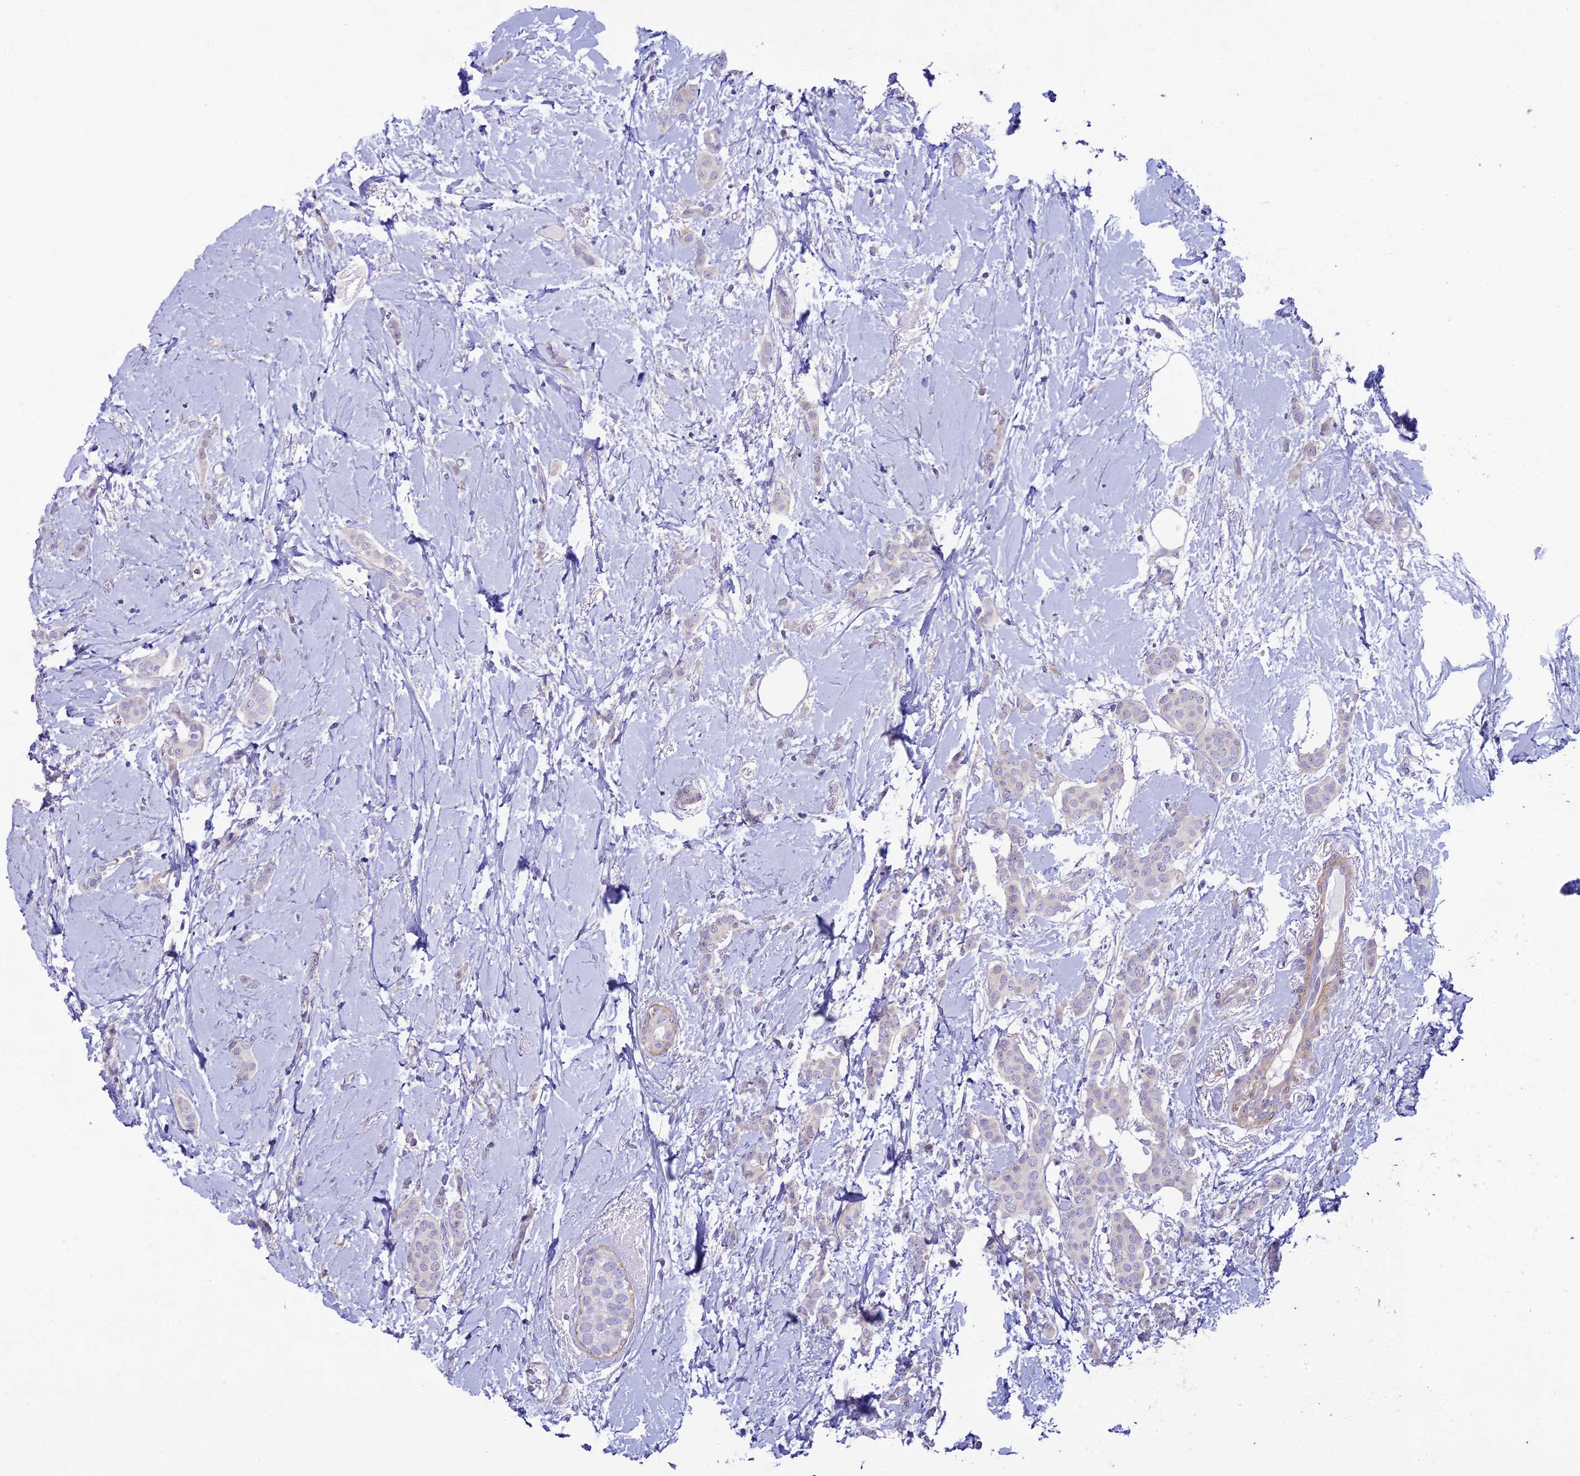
{"staining": {"intensity": "negative", "quantity": "none", "location": "none"}, "tissue": "breast cancer", "cell_type": "Tumor cells", "image_type": "cancer", "snomed": [{"axis": "morphology", "description": "Duct carcinoma"}, {"axis": "topography", "description": "Breast"}], "caption": "DAB immunohistochemical staining of human breast cancer demonstrates no significant positivity in tumor cells. (Stains: DAB (3,3'-diaminobenzidine) immunohistochemistry (IHC) with hematoxylin counter stain, Microscopy: brightfield microscopy at high magnification).", "gene": "FBXW4", "patient": {"sex": "female", "age": 72}}